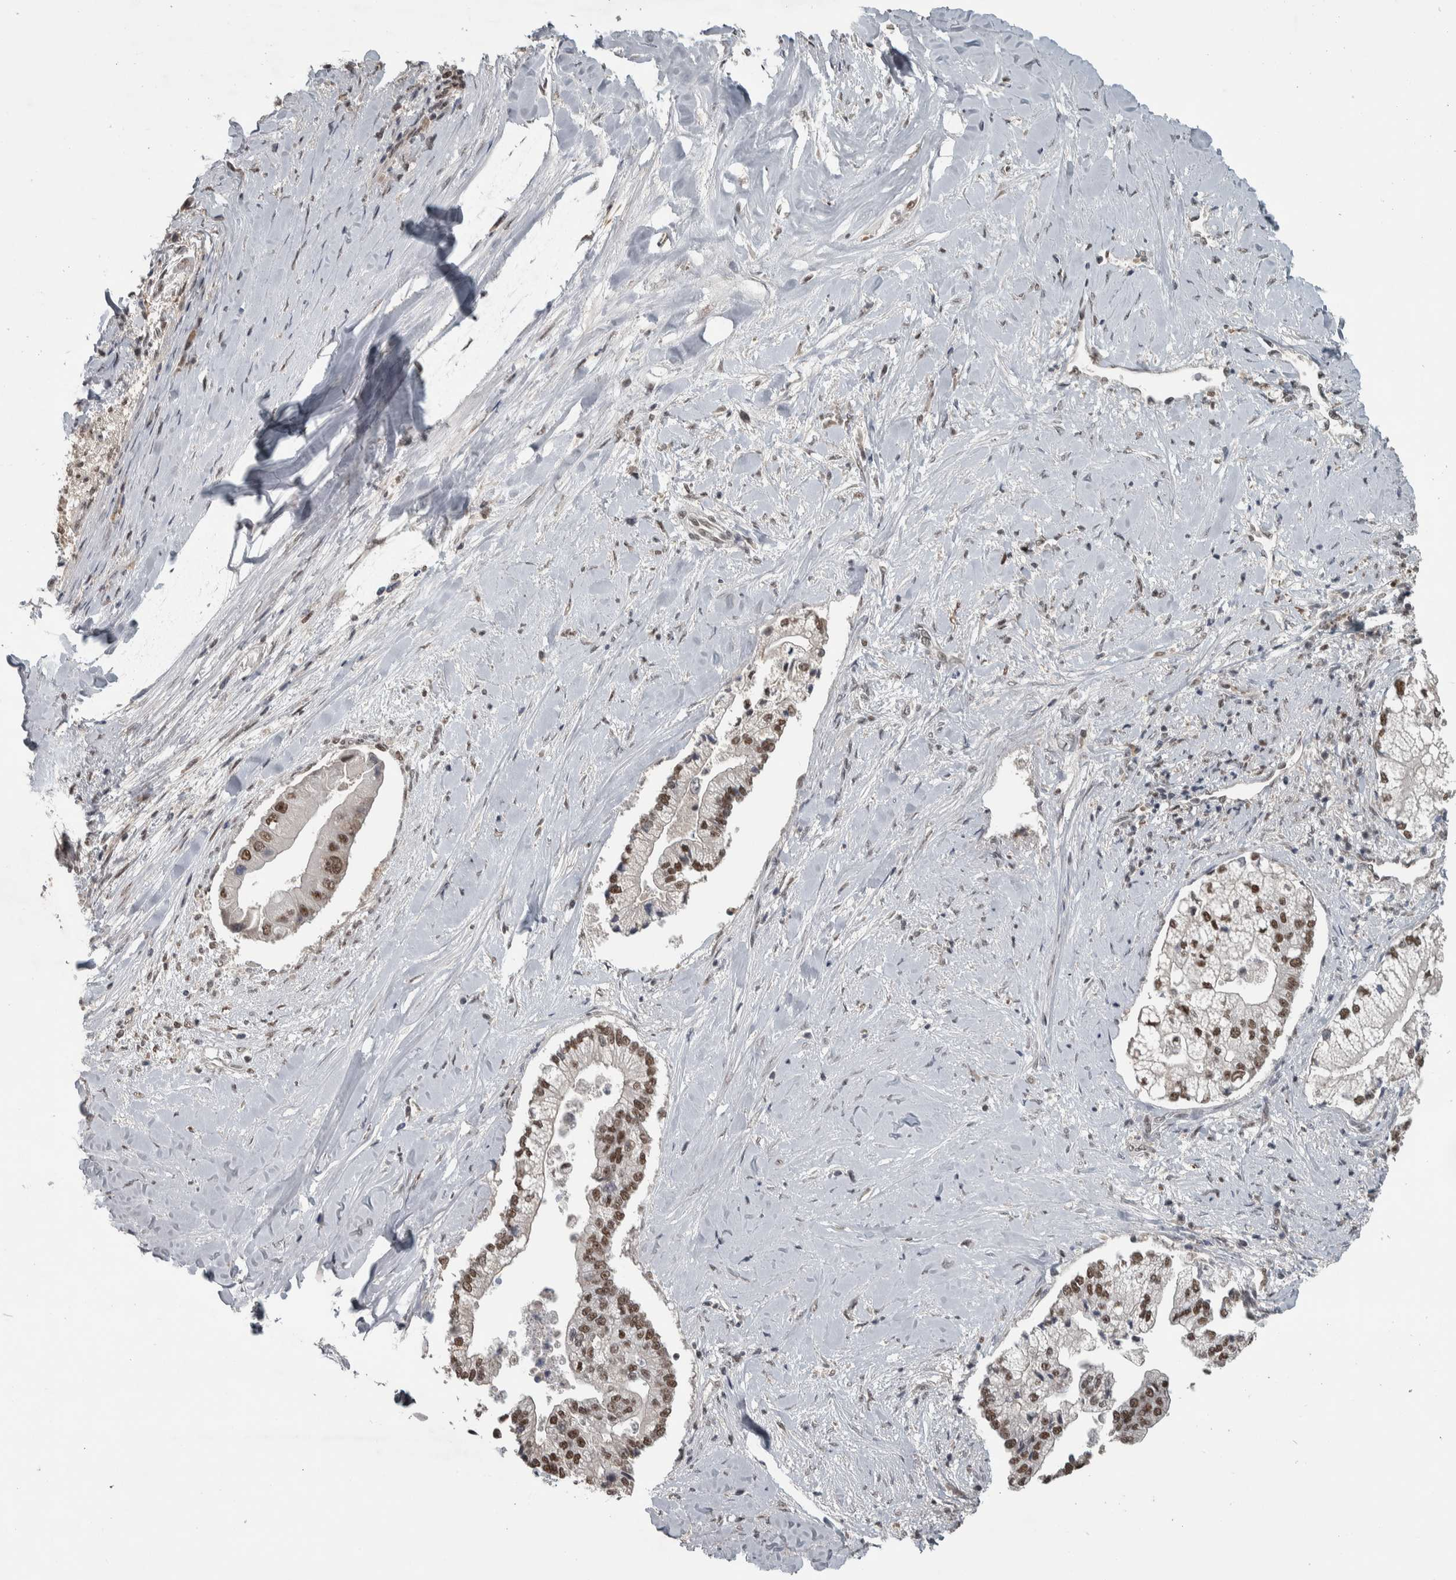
{"staining": {"intensity": "strong", "quantity": ">75%", "location": "nuclear"}, "tissue": "liver cancer", "cell_type": "Tumor cells", "image_type": "cancer", "snomed": [{"axis": "morphology", "description": "Cholangiocarcinoma"}, {"axis": "topography", "description": "Liver"}], "caption": "Immunohistochemical staining of liver cholangiocarcinoma demonstrates high levels of strong nuclear protein positivity in approximately >75% of tumor cells.", "gene": "DDX42", "patient": {"sex": "male", "age": 50}}